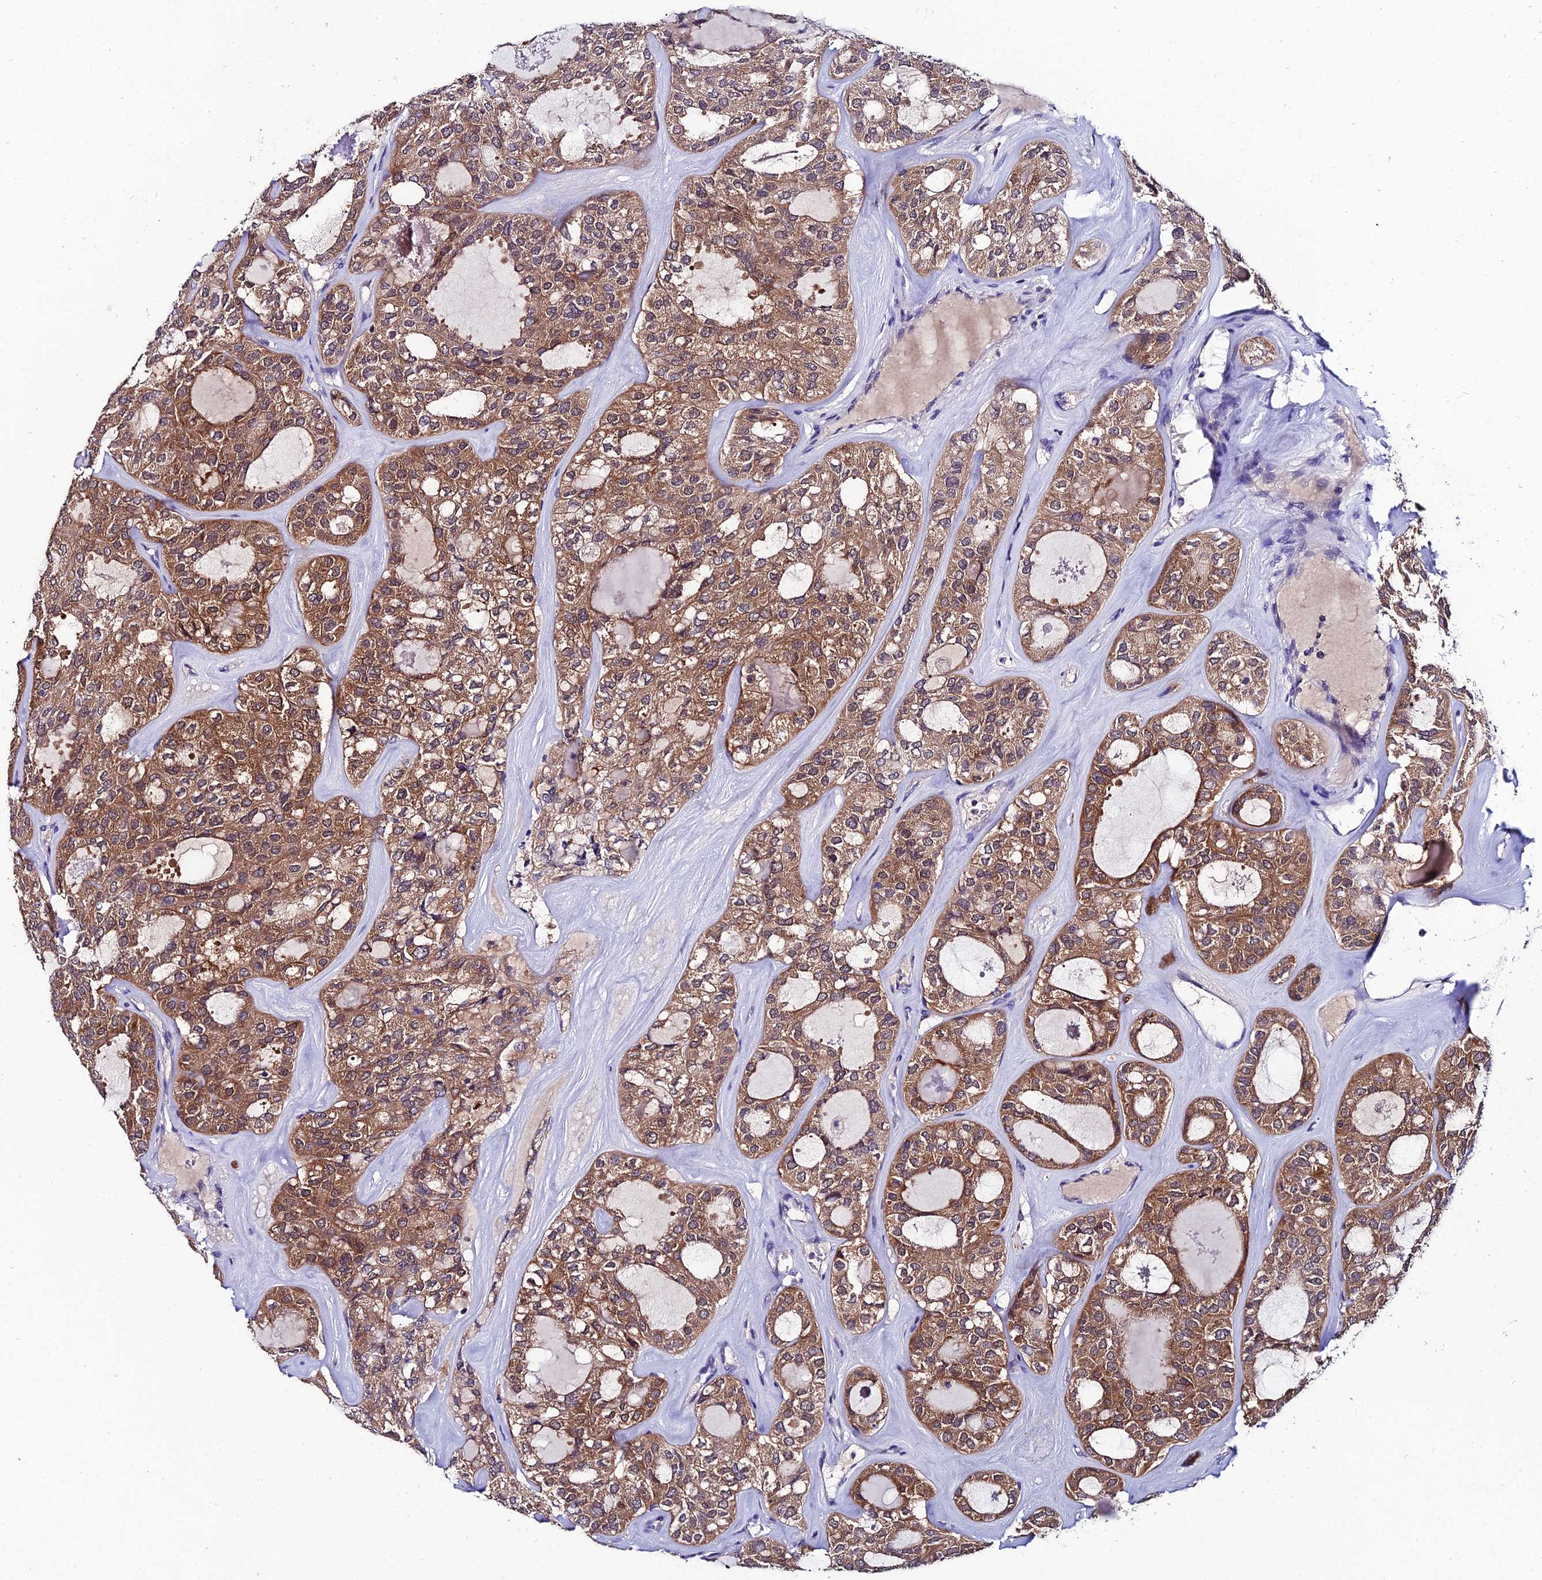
{"staining": {"intensity": "strong", "quantity": ">75%", "location": "cytoplasmic/membranous"}, "tissue": "thyroid cancer", "cell_type": "Tumor cells", "image_type": "cancer", "snomed": [{"axis": "morphology", "description": "Follicular adenoma carcinoma, NOS"}, {"axis": "topography", "description": "Thyroid gland"}], "caption": "This photomicrograph shows IHC staining of thyroid follicular adenoma carcinoma, with high strong cytoplasmic/membranous positivity in approximately >75% of tumor cells.", "gene": "LGALS7", "patient": {"sex": "male", "age": 75}}